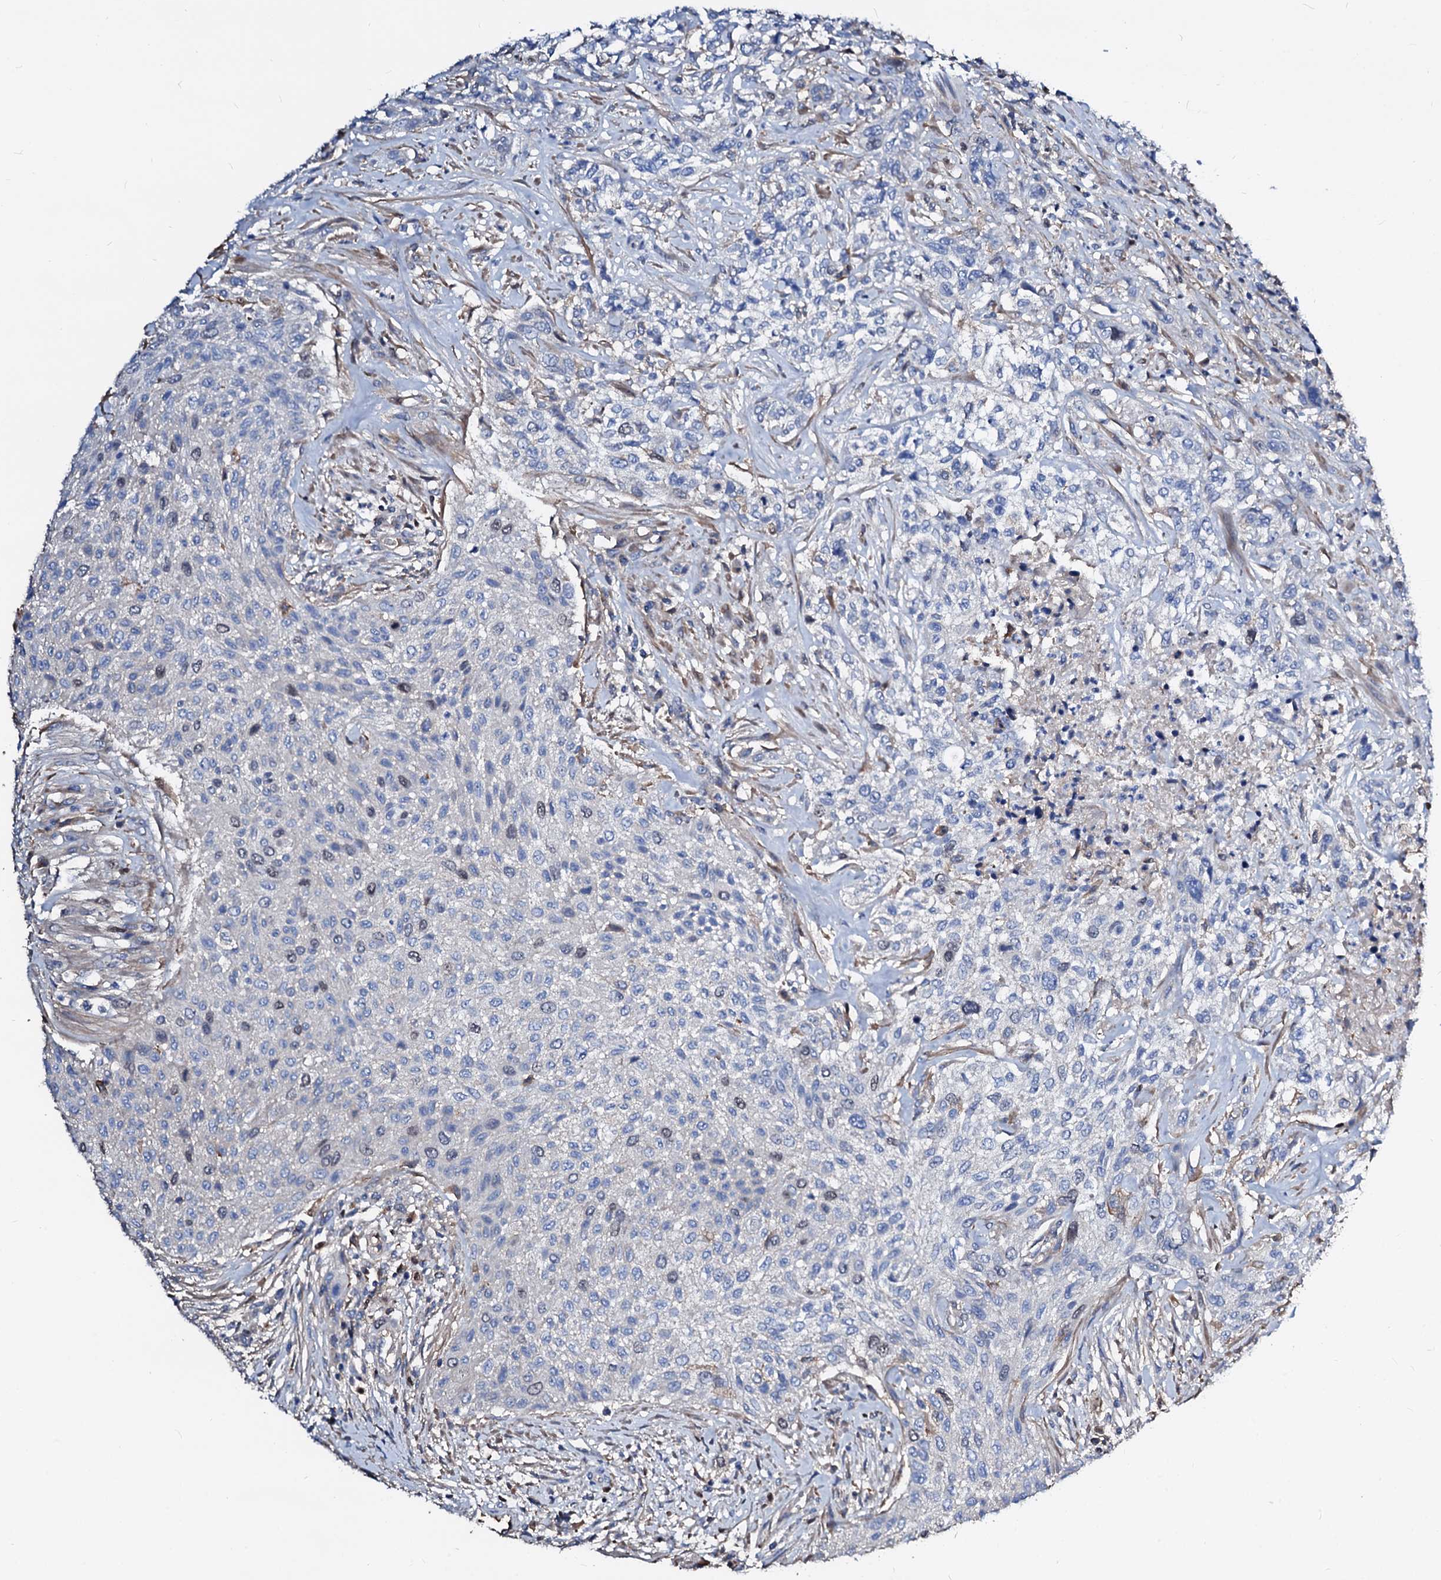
{"staining": {"intensity": "weak", "quantity": "<25%", "location": "nuclear"}, "tissue": "urothelial cancer", "cell_type": "Tumor cells", "image_type": "cancer", "snomed": [{"axis": "morphology", "description": "Normal tissue, NOS"}, {"axis": "morphology", "description": "Urothelial carcinoma, NOS"}, {"axis": "topography", "description": "Urinary bladder"}, {"axis": "topography", "description": "Peripheral nerve tissue"}], "caption": "Urothelial cancer was stained to show a protein in brown. There is no significant positivity in tumor cells.", "gene": "CSKMT", "patient": {"sex": "male", "age": 35}}